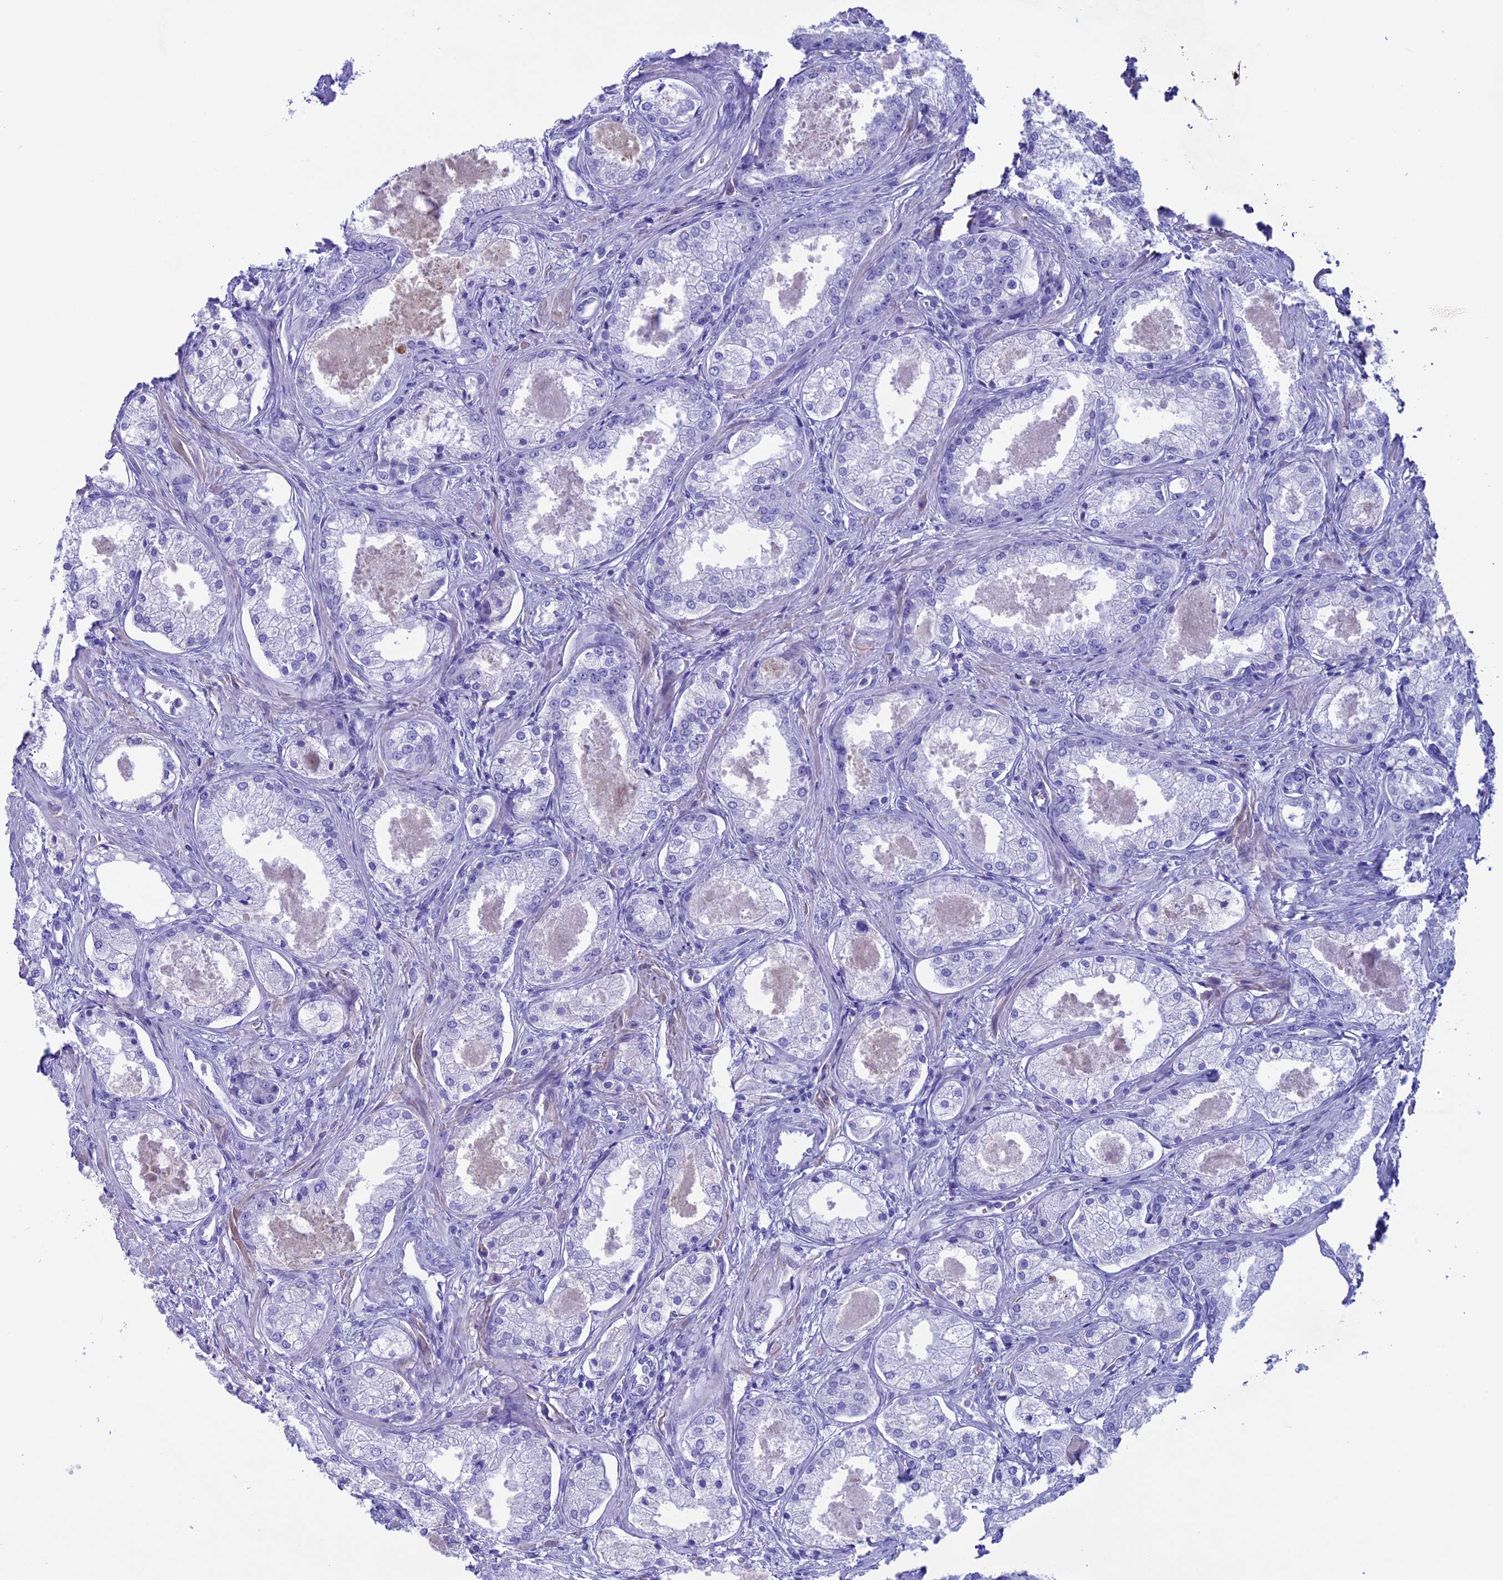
{"staining": {"intensity": "negative", "quantity": "none", "location": "none"}, "tissue": "prostate cancer", "cell_type": "Tumor cells", "image_type": "cancer", "snomed": [{"axis": "morphology", "description": "Adenocarcinoma, Low grade"}, {"axis": "topography", "description": "Prostate"}], "caption": "An image of low-grade adenocarcinoma (prostate) stained for a protein exhibits no brown staining in tumor cells.", "gene": "IGSF6", "patient": {"sex": "male", "age": 68}}